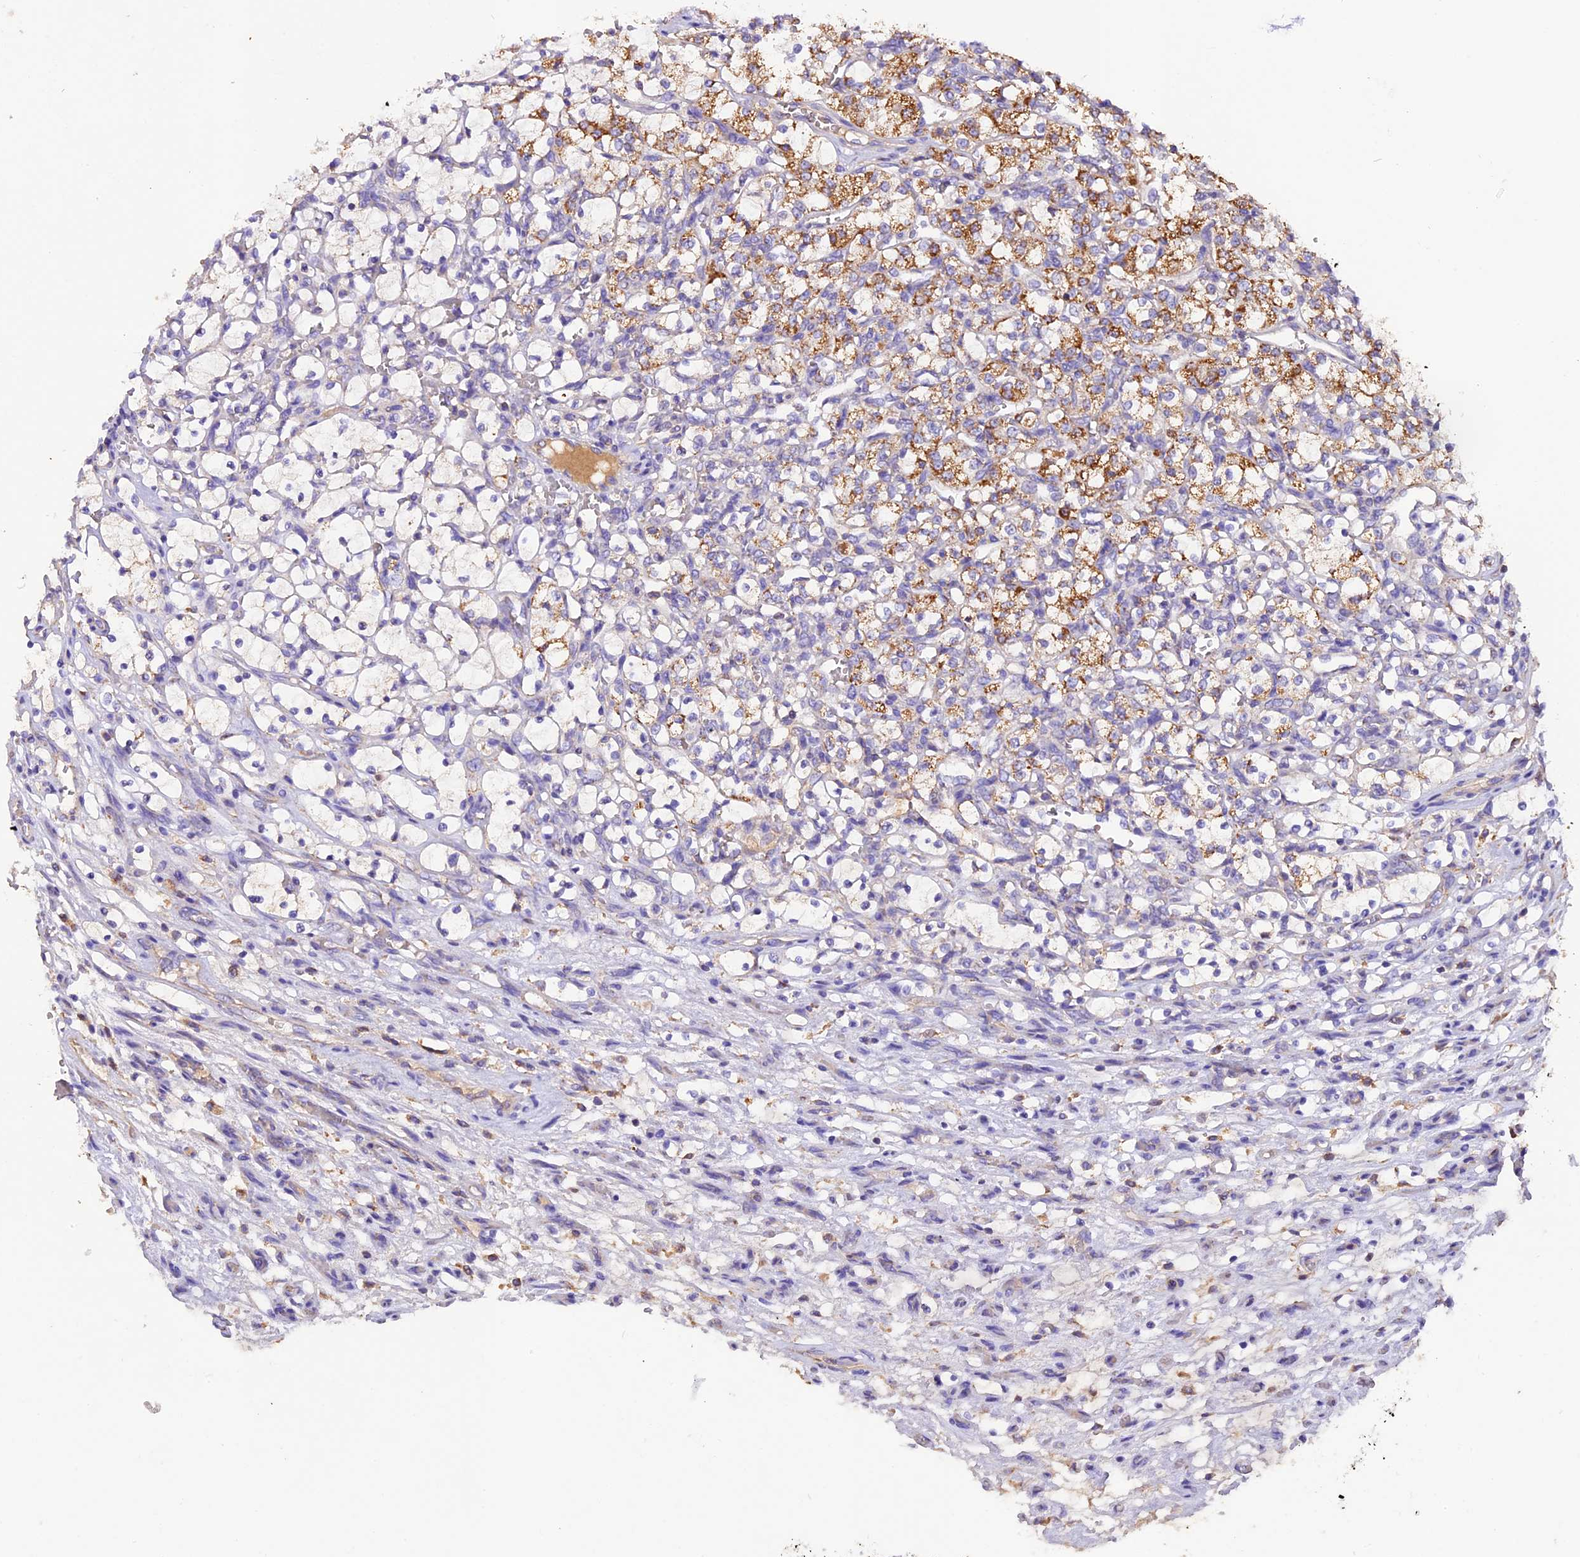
{"staining": {"intensity": "moderate", "quantity": "<25%", "location": "cytoplasmic/membranous"}, "tissue": "renal cancer", "cell_type": "Tumor cells", "image_type": "cancer", "snomed": [{"axis": "morphology", "description": "Adenocarcinoma, NOS"}, {"axis": "topography", "description": "Kidney"}], "caption": "Adenocarcinoma (renal) tissue reveals moderate cytoplasmic/membranous staining in about <25% of tumor cells, visualized by immunohistochemistry.", "gene": "SIX5", "patient": {"sex": "female", "age": 69}}